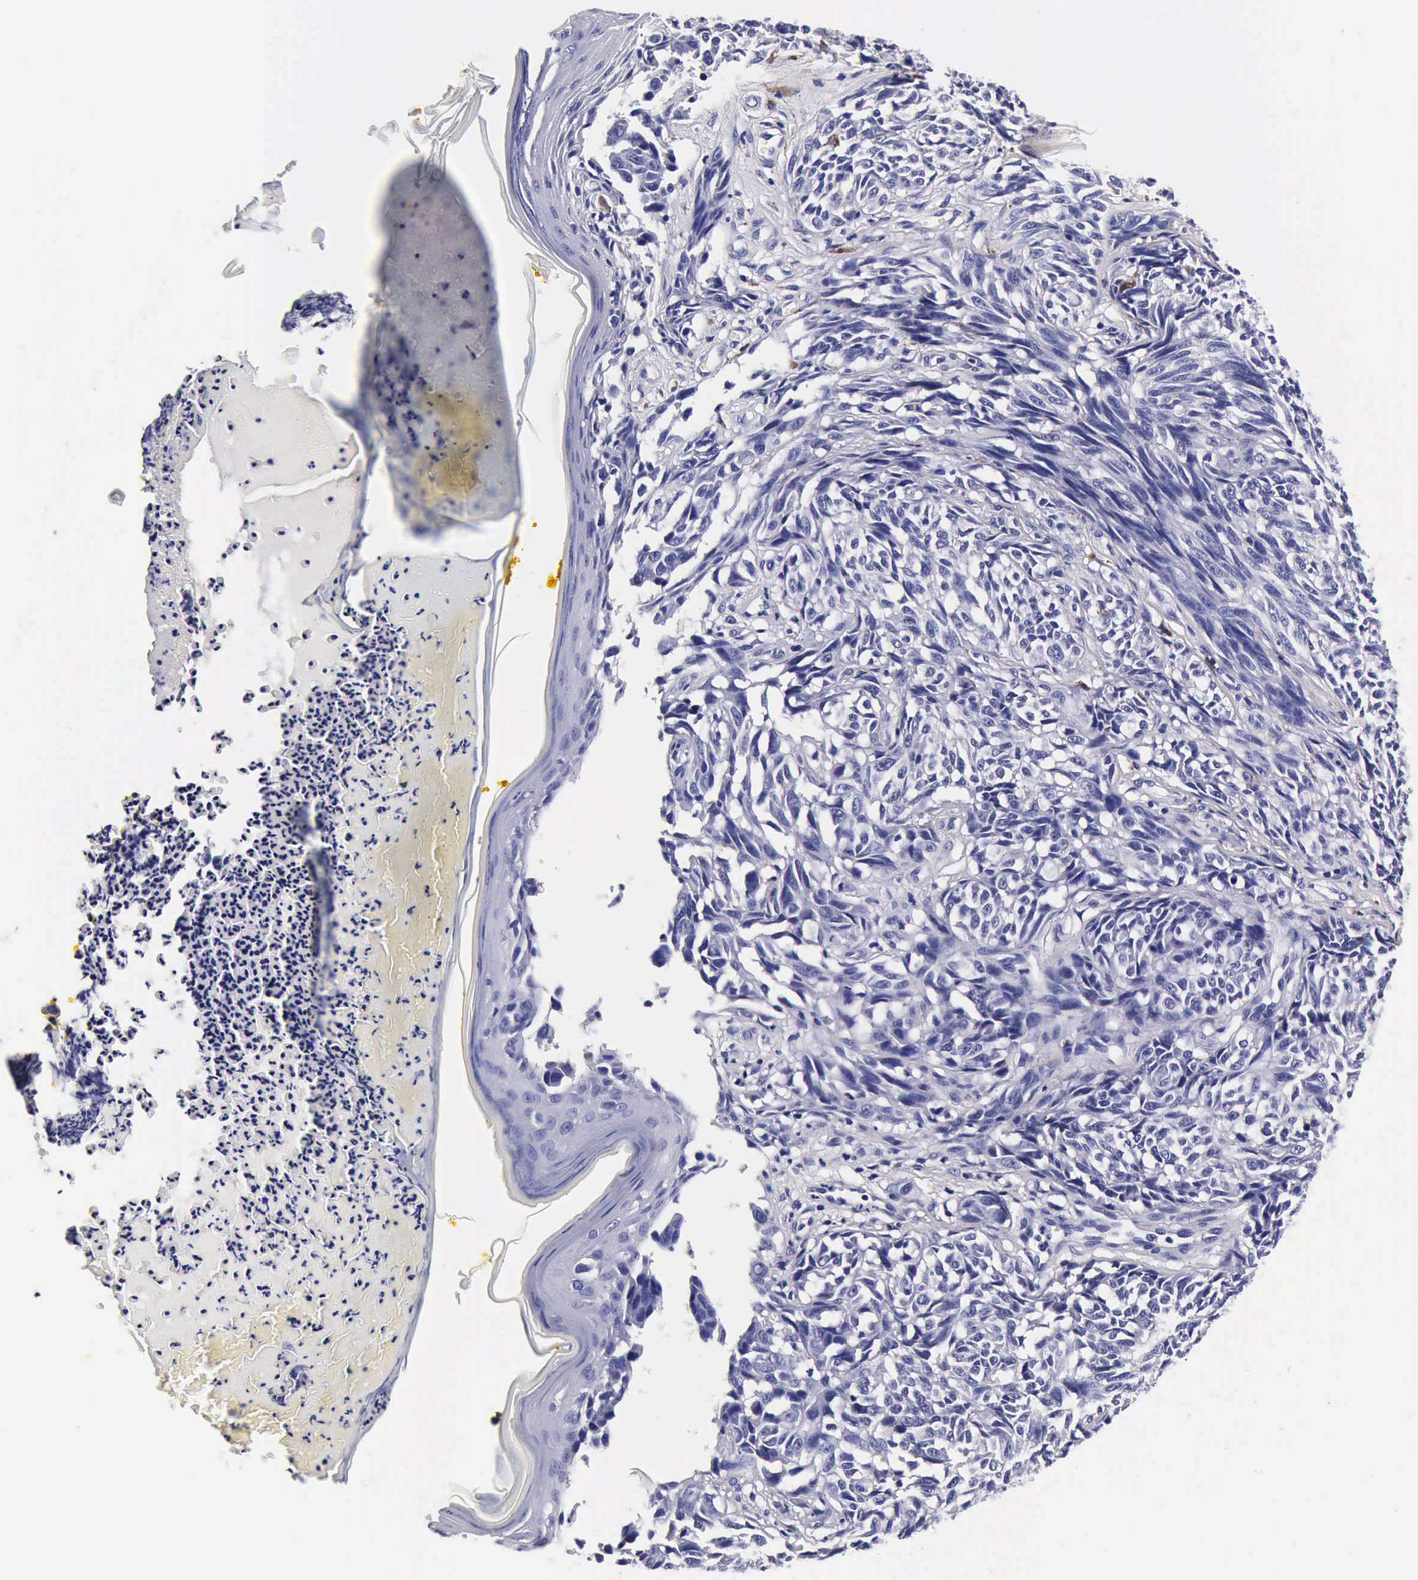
{"staining": {"intensity": "negative", "quantity": "none", "location": "none"}, "tissue": "melanoma", "cell_type": "Tumor cells", "image_type": "cancer", "snomed": [{"axis": "morphology", "description": "Malignant melanoma, NOS"}, {"axis": "topography", "description": "Skin"}], "caption": "A photomicrograph of melanoma stained for a protein demonstrates no brown staining in tumor cells. Brightfield microscopy of immunohistochemistry (IHC) stained with DAB (brown) and hematoxylin (blue), captured at high magnification.", "gene": "IAPP", "patient": {"sex": "male", "age": 67}}